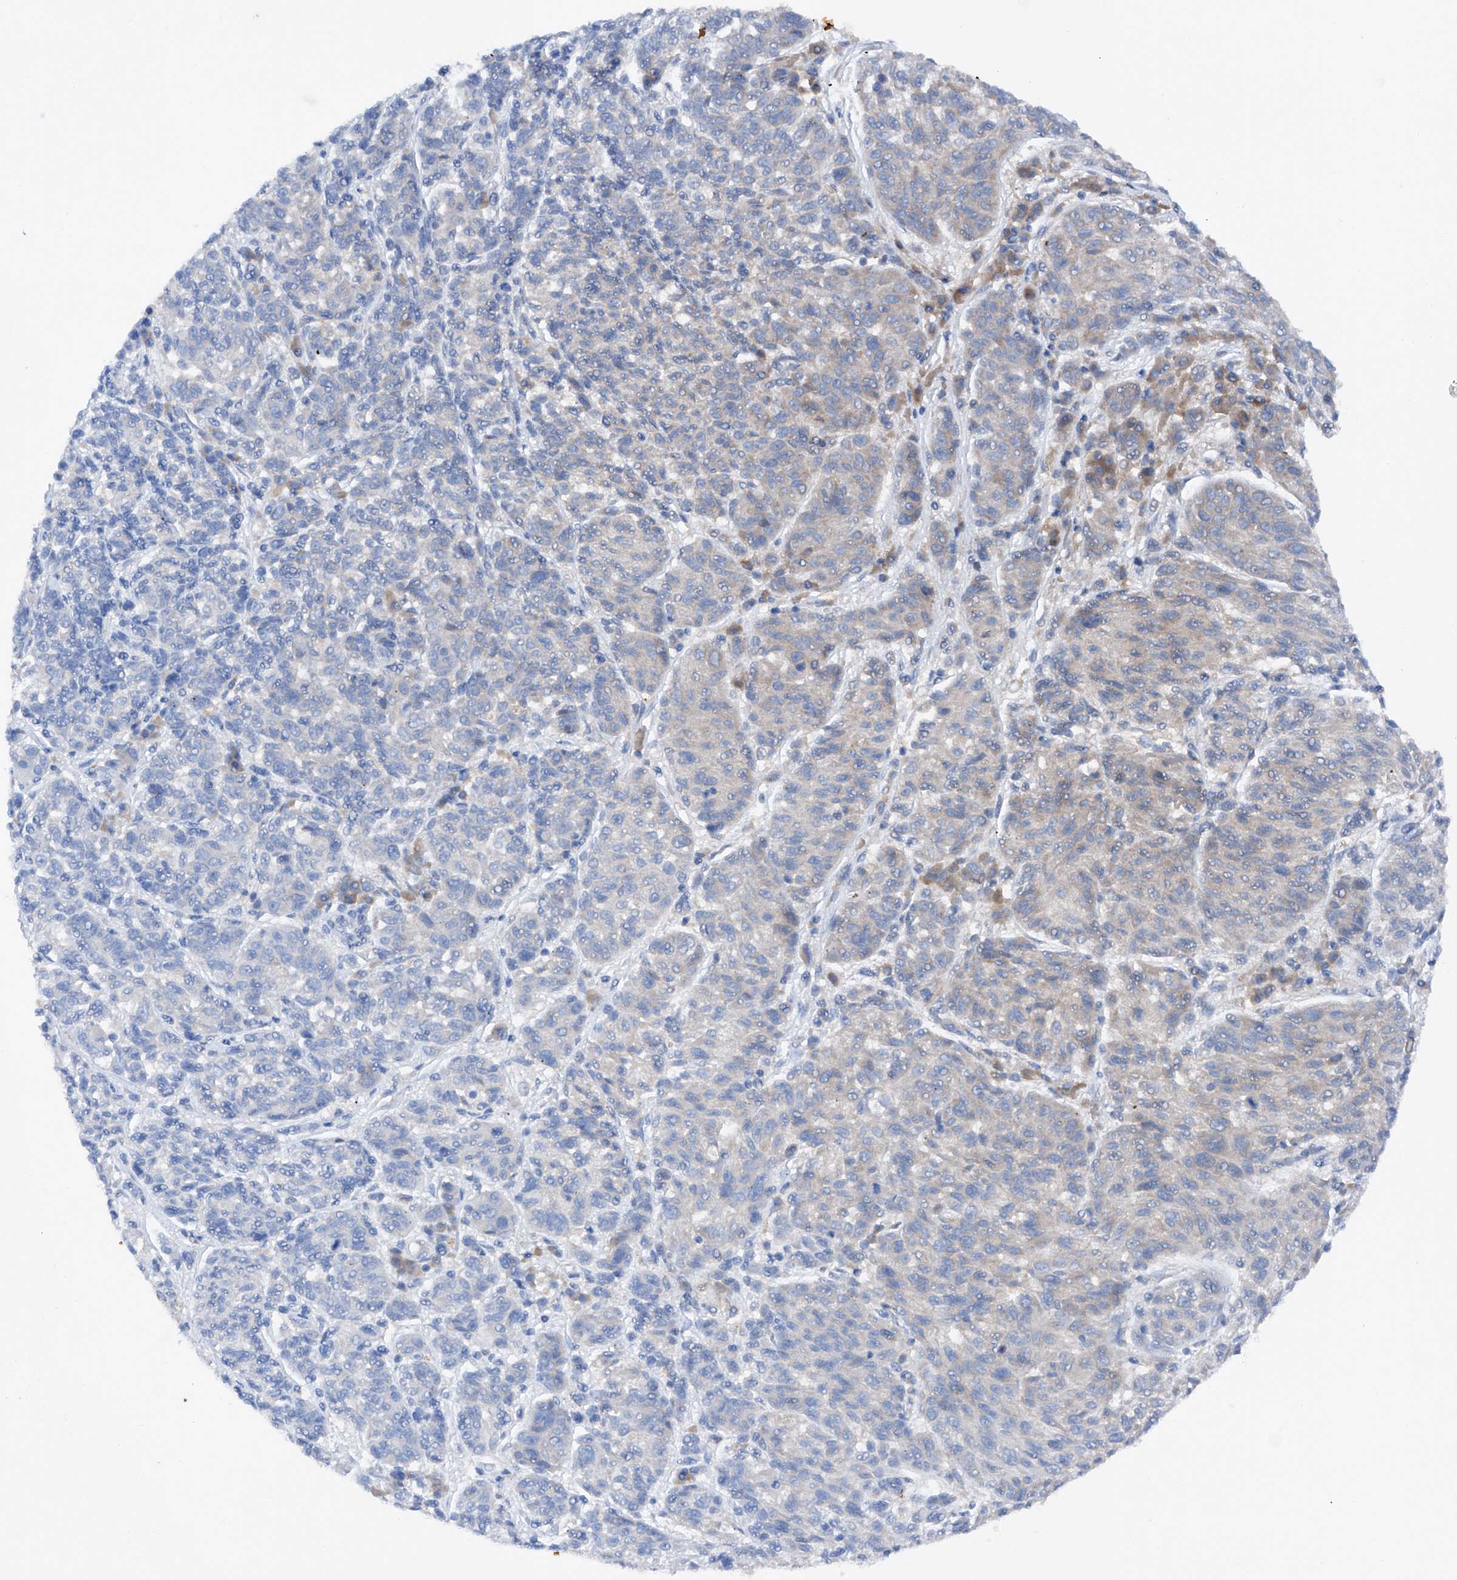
{"staining": {"intensity": "weak", "quantity": "25%-75%", "location": "cytoplasmic/membranous"}, "tissue": "melanoma", "cell_type": "Tumor cells", "image_type": "cancer", "snomed": [{"axis": "morphology", "description": "Malignant melanoma, NOS"}, {"axis": "topography", "description": "Skin"}], "caption": "The micrograph displays a brown stain indicating the presence of a protein in the cytoplasmic/membranous of tumor cells in malignant melanoma.", "gene": "DAD1", "patient": {"sex": "male", "age": 53}}